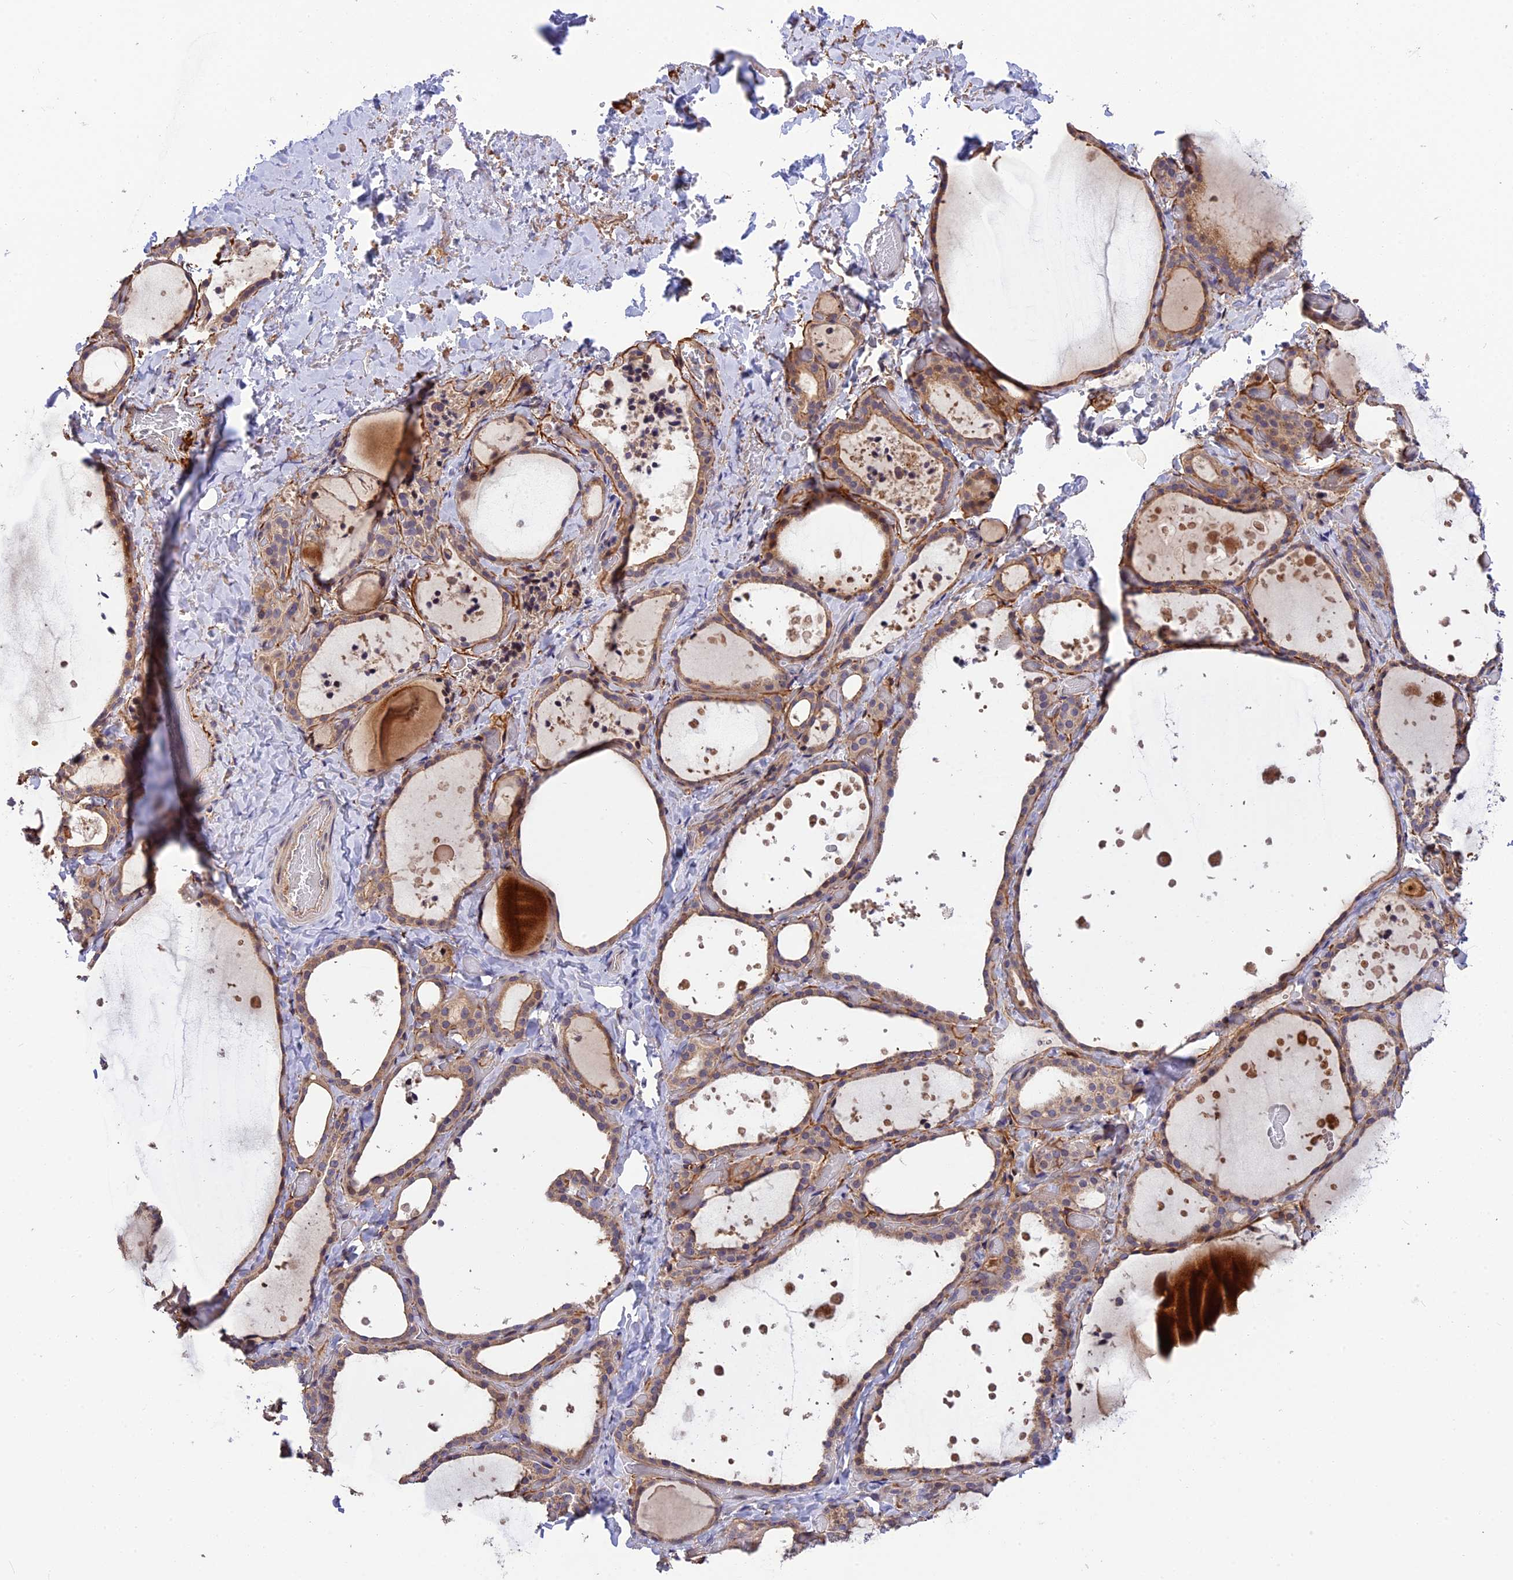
{"staining": {"intensity": "moderate", "quantity": "25%-75%", "location": "cytoplasmic/membranous"}, "tissue": "thyroid gland", "cell_type": "Glandular cells", "image_type": "normal", "snomed": [{"axis": "morphology", "description": "Normal tissue, NOS"}, {"axis": "topography", "description": "Thyroid gland"}], "caption": "A brown stain labels moderate cytoplasmic/membranous positivity of a protein in glandular cells of benign human thyroid gland.", "gene": "MFSD2A", "patient": {"sex": "female", "age": 44}}